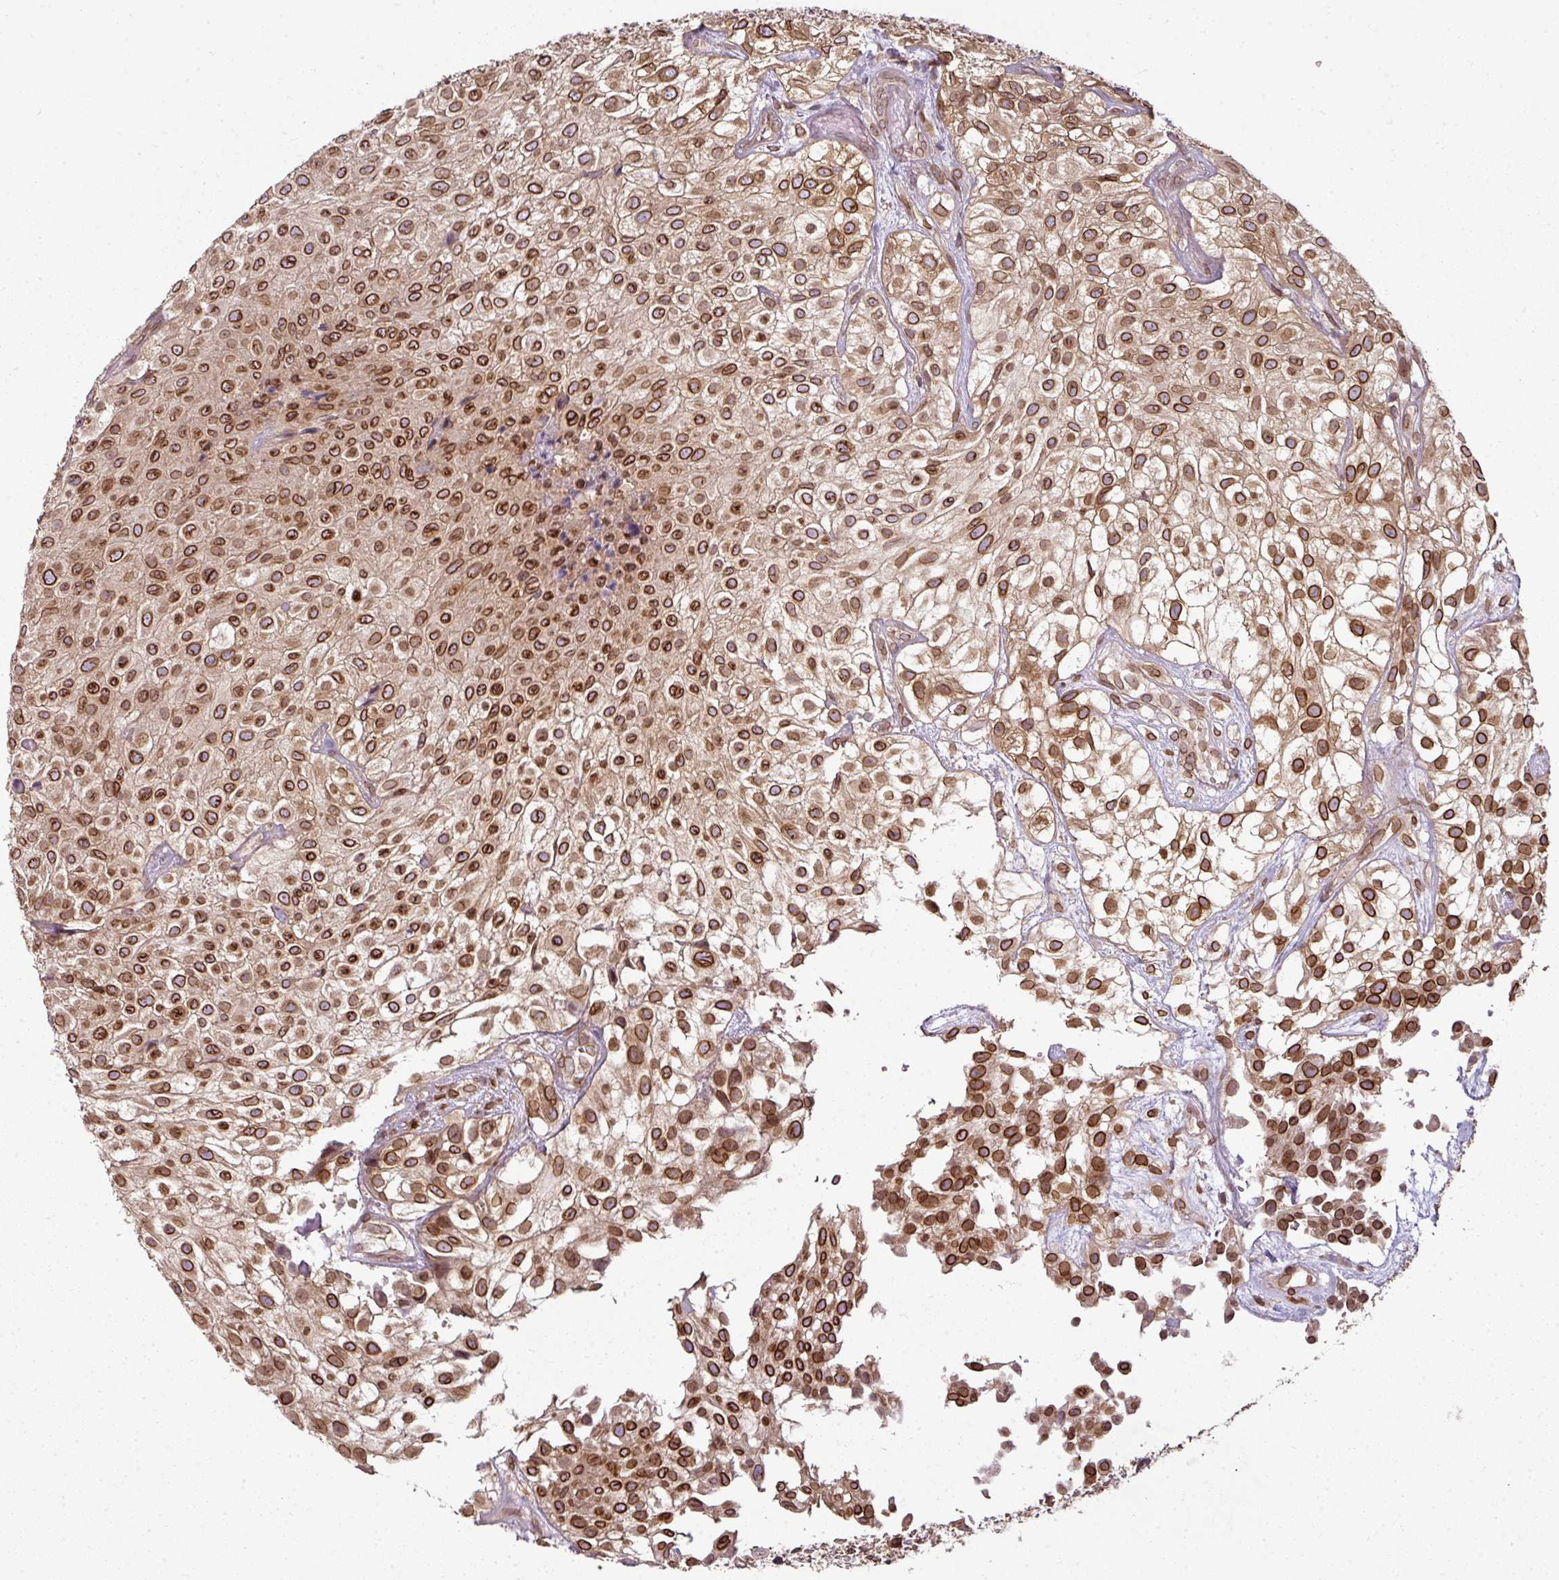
{"staining": {"intensity": "strong", "quantity": ">75%", "location": "cytoplasmic/membranous,nuclear"}, "tissue": "urothelial cancer", "cell_type": "Tumor cells", "image_type": "cancer", "snomed": [{"axis": "morphology", "description": "Urothelial carcinoma, High grade"}, {"axis": "topography", "description": "Urinary bladder"}], "caption": "High-grade urothelial carcinoma was stained to show a protein in brown. There is high levels of strong cytoplasmic/membranous and nuclear positivity in about >75% of tumor cells.", "gene": "RANGAP1", "patient": {"sex": "male", "age": 56}}